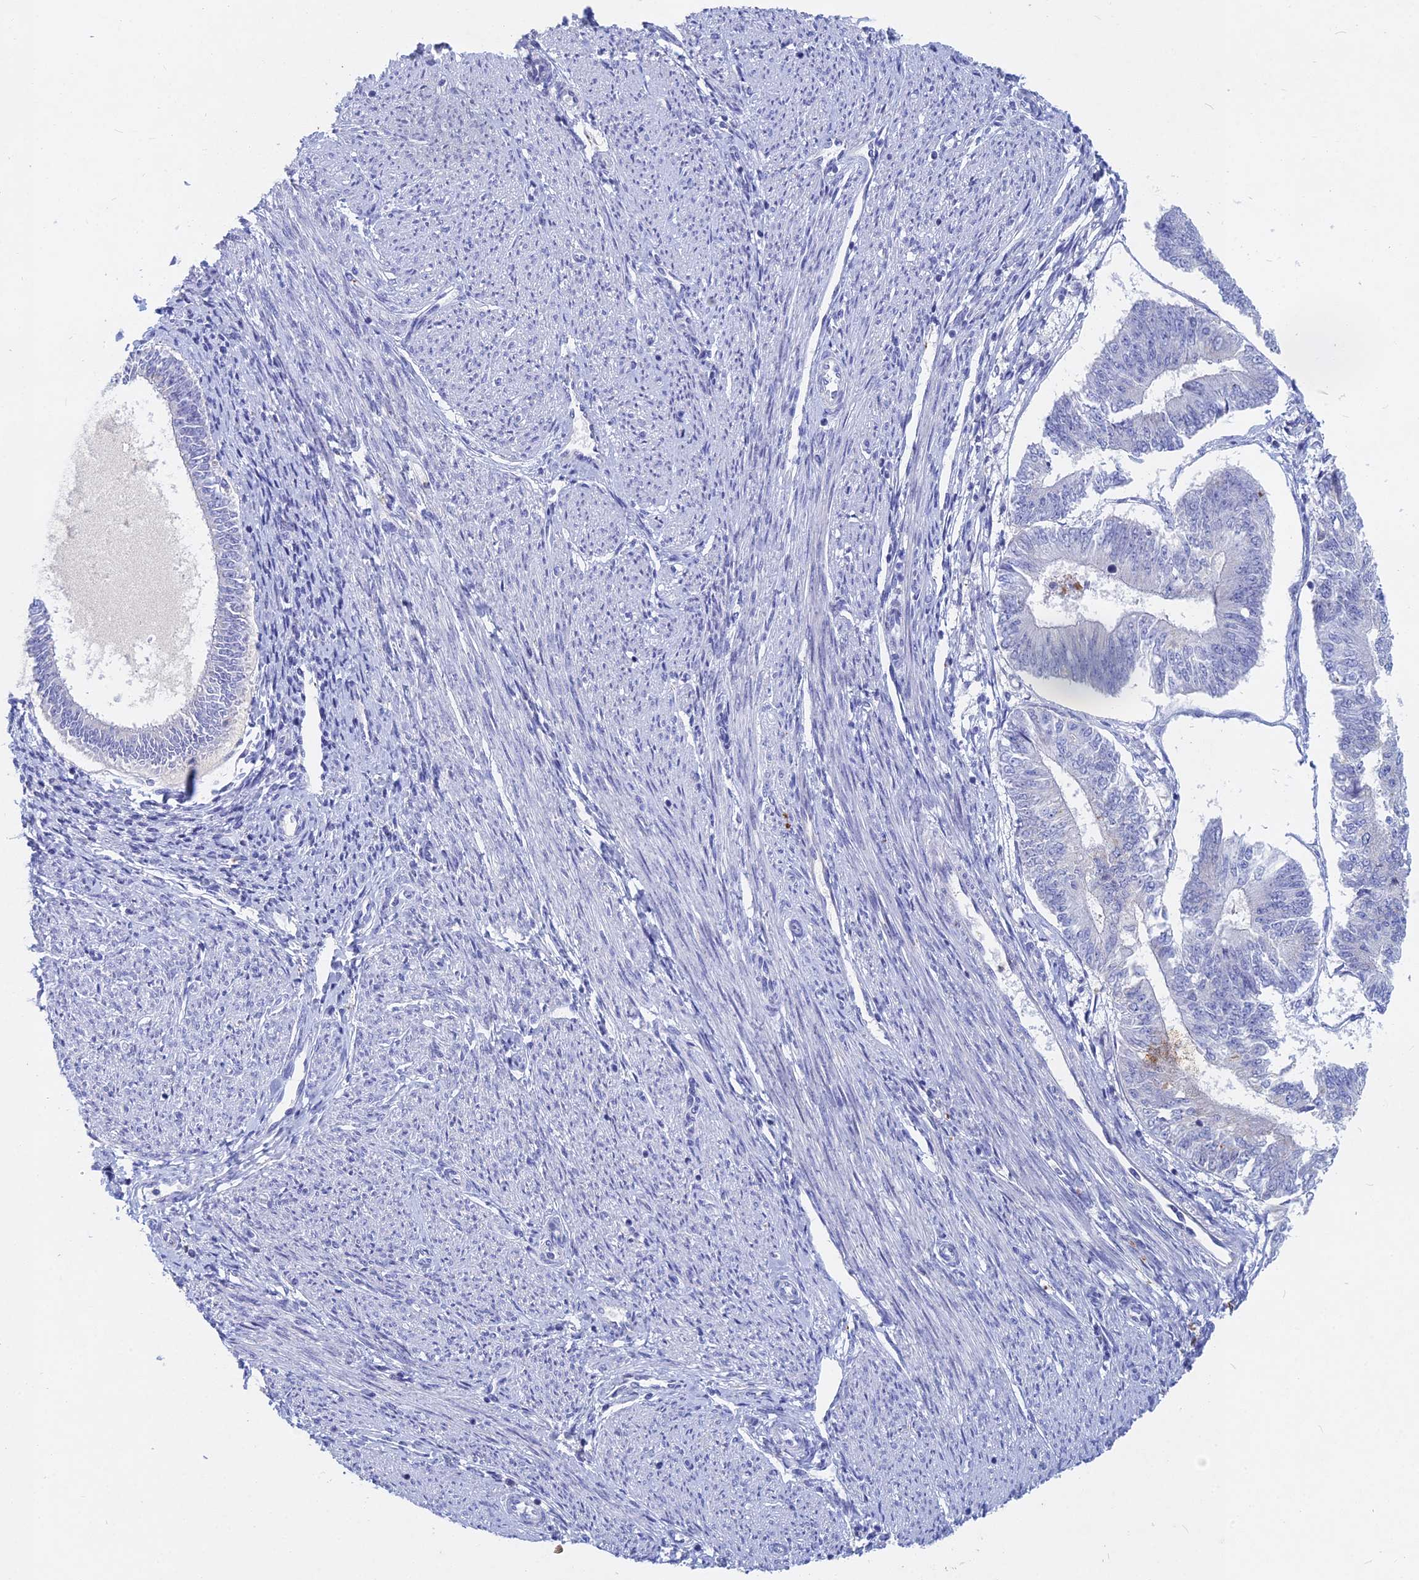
{"staining": {"intensity": "negative", "quantity": "none", "location": "none"}, "tissue": "endometrial cancer", "cell_type": "Tumor cells", "image_type": "cancer", "snomed": [{"axis": "morphology", "description": "Adenocarcinoma, NOS"}, {"axis": "topography", "description": "Endometrium"}], "caption": "This photomicrograph is of endometrial adenocarcinoma stained with immunohistochemistry to label a protein in brown with the nuclei are counter-stained blue. There is no expression in tumor cells. (DAB immunohistochemistry (IHC) visualized using brightfield microscopy, high magnification).", "gene": "ACP7", "patient": {"sex": "female", "age": 58}}